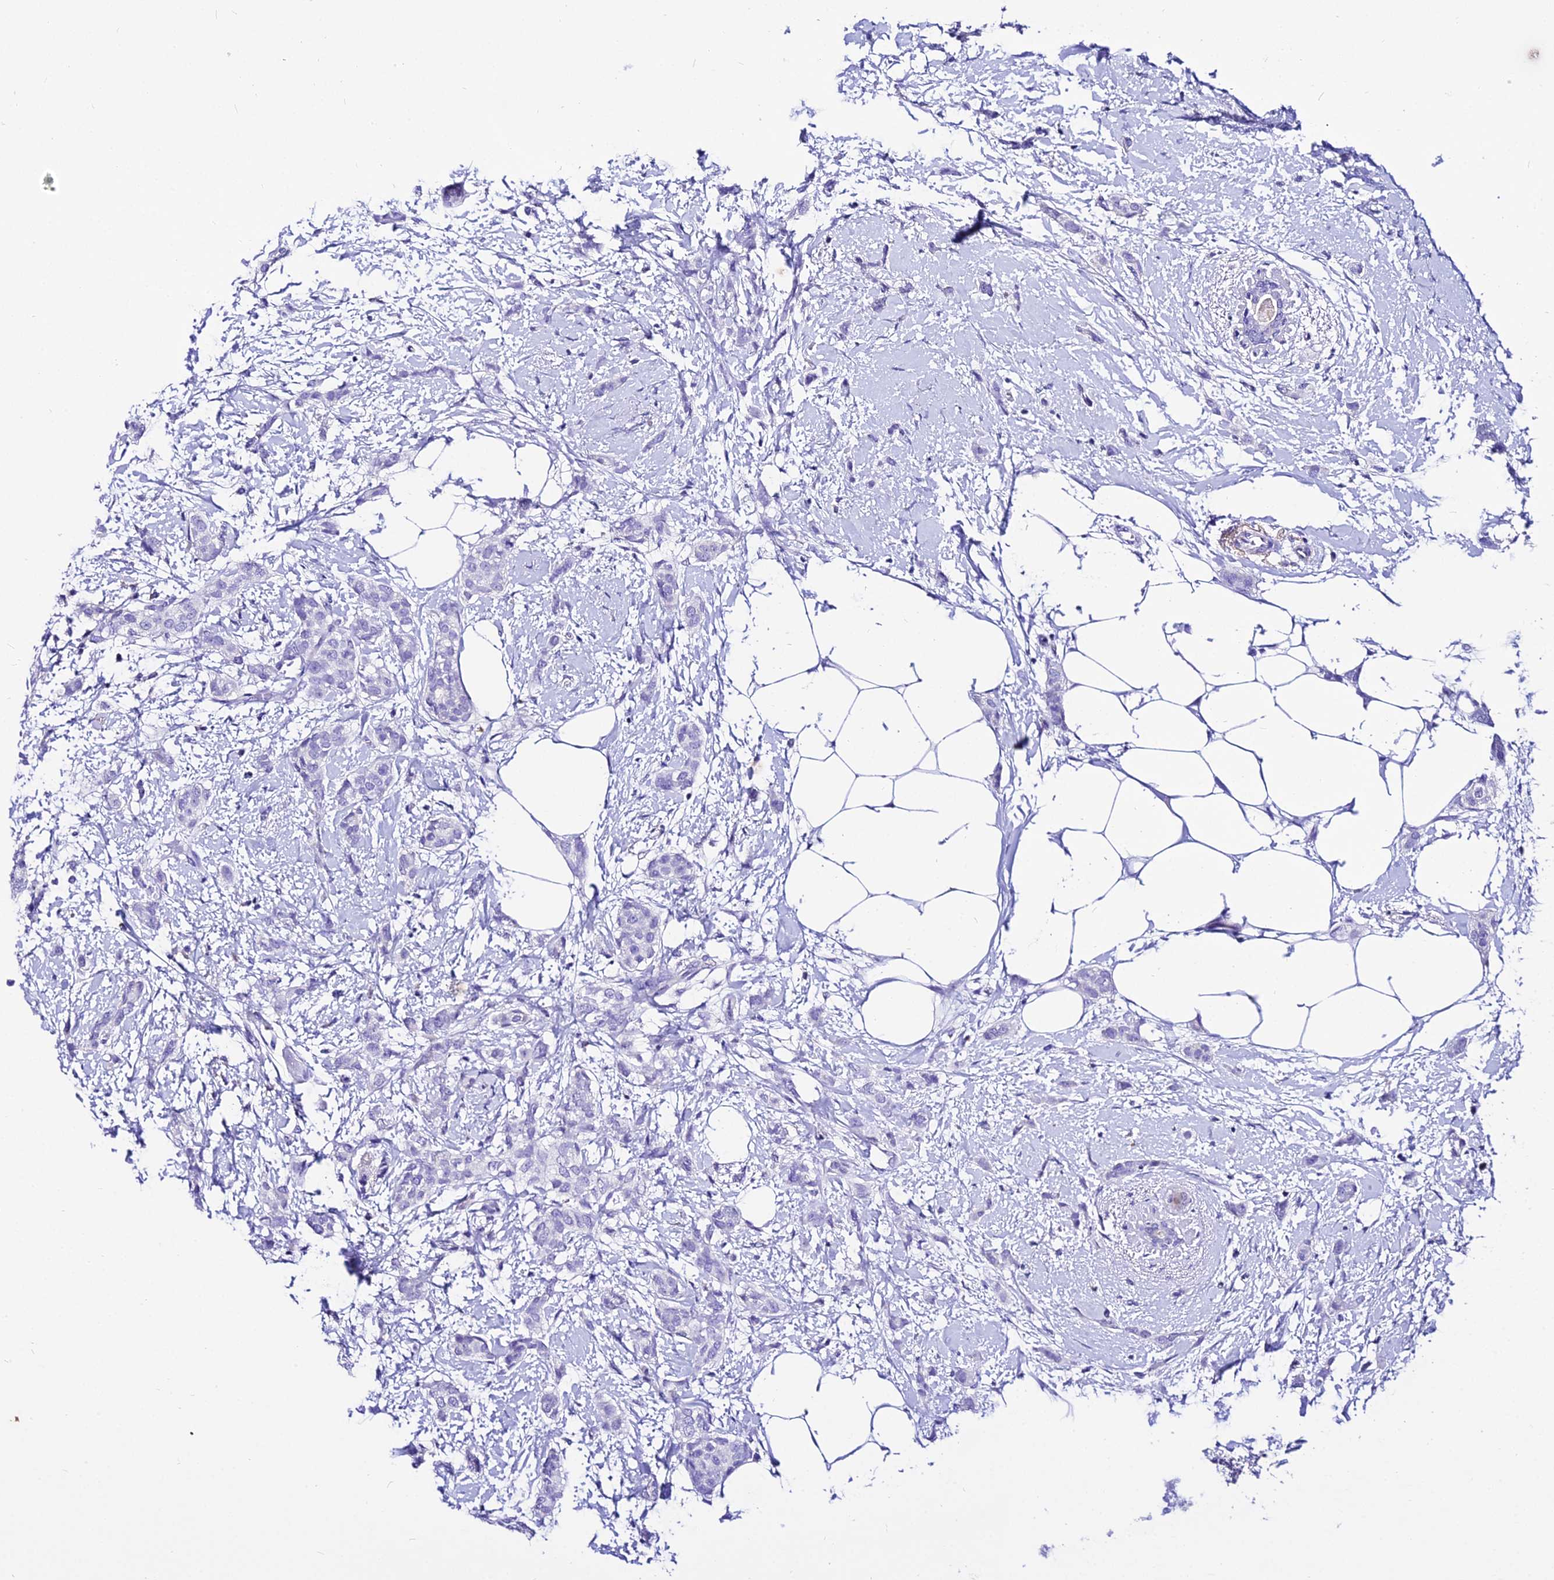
{"staining": {"intensity": "negative", "quantity": "none", "location": "none"}, "tissue": "breast cancer", "cell_type": "Tumor cells", "image_type": "cancer", "snomed": [{"axis": "morphology", "description": "Duct carcinoma"}, {"axis": "topography", "description": "Breast"}], "caption": "Tumor cells show no significant protein staining in invasive ductal carcinoma (breast). Brightfield microscopy of immunohistochemistry (IHC) stained with DAB (3,3'-diaminobenzidine) (brown) and hematoxylin (blue), captured at high magnification.", "gene": "DEFB106A", "patient": {"sex": "female", "age": 72}}